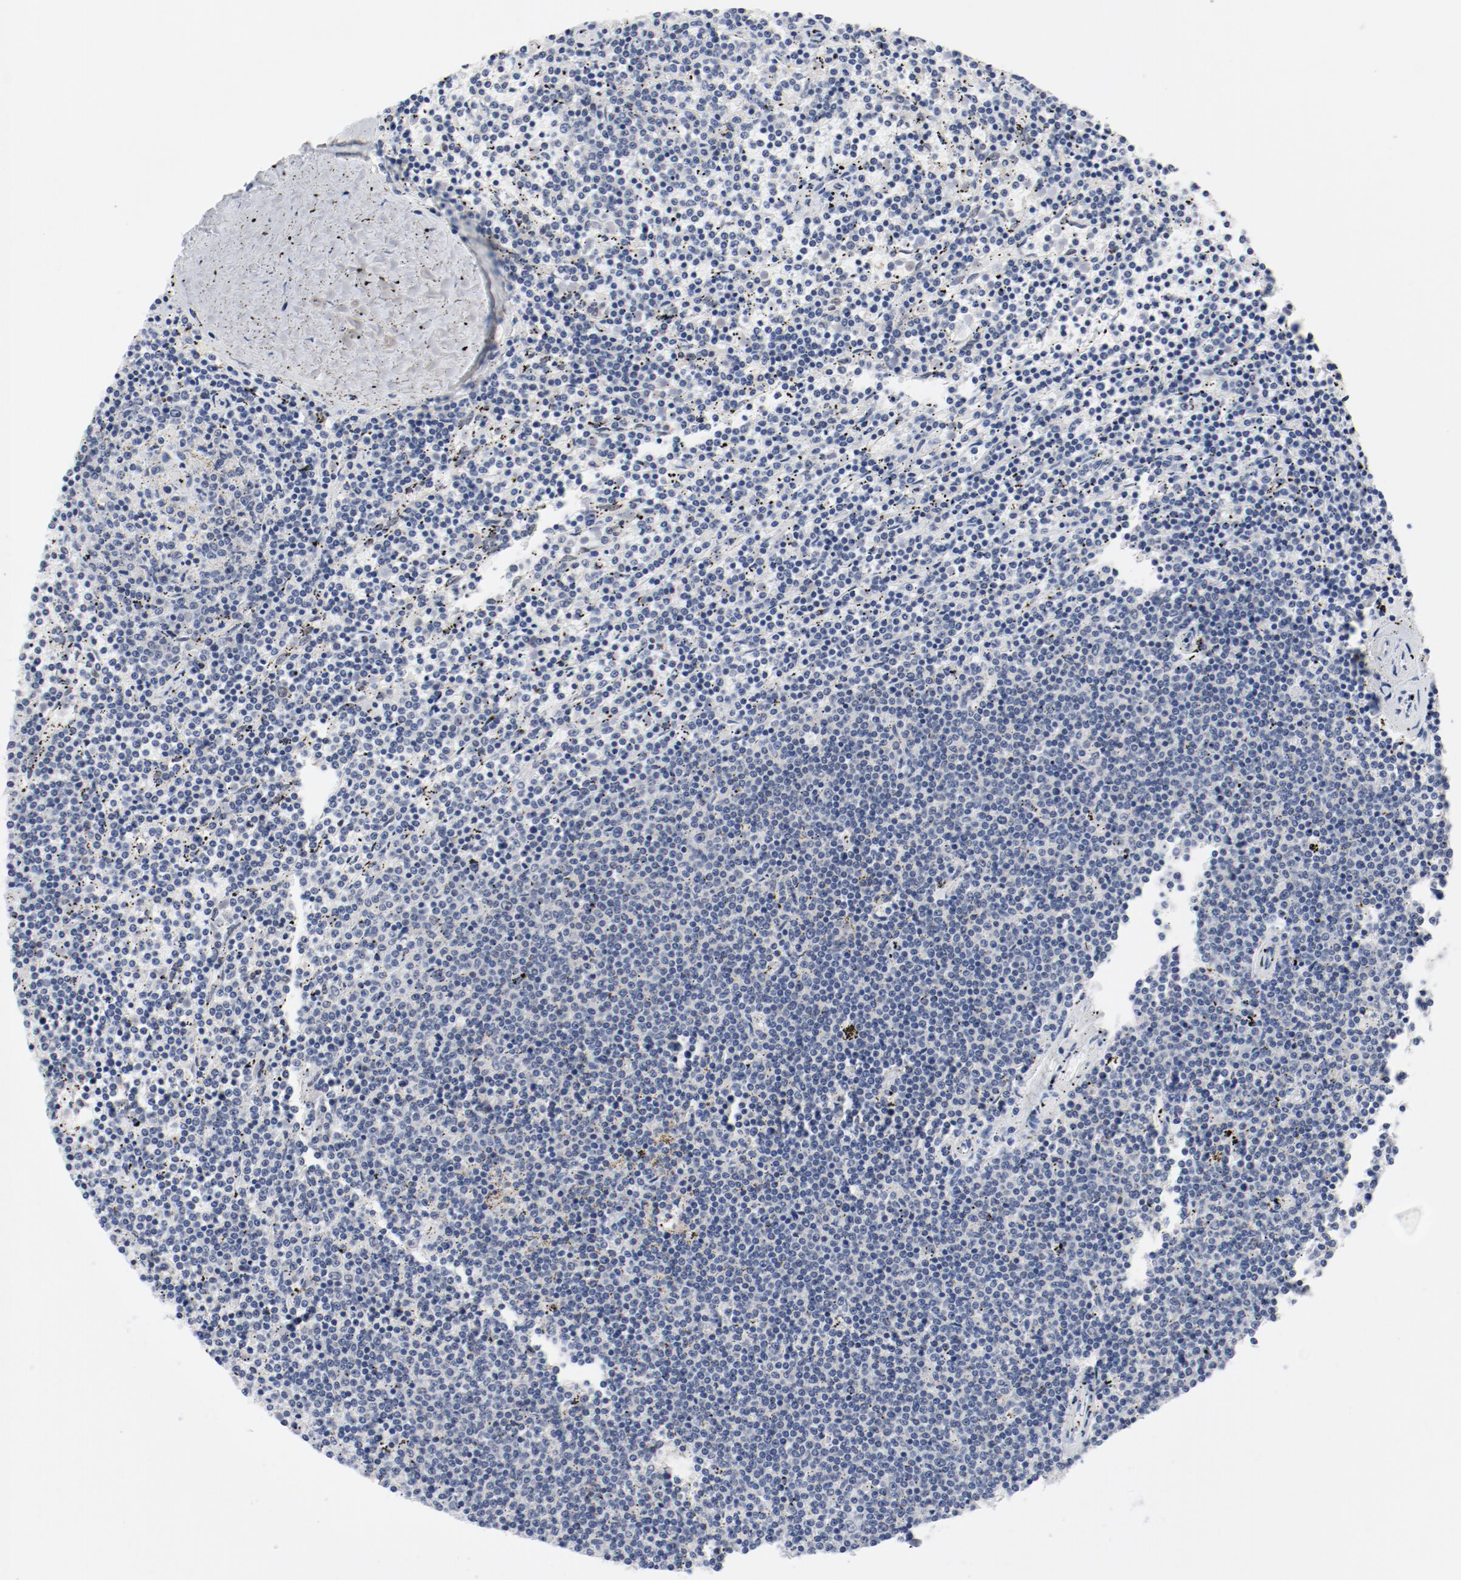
{"staining": {"intensity": "negative", "quantity": "none", "location": "none"}, "tissue": "lymphoma", "cell_type": "Tumor cells", "image_type": "cancer", "snomed": [{"axis": "morphology", "description": "Malignant lymphoma, non-Hodgkin's type, Low grade"}, {"axis": "topography", "description": "Spleen"}], "caption": "IHC of lymphoma shows no expression in tumor cells.", "gene": "ARNT", "patient": {"sex": "female", "age": 50}}